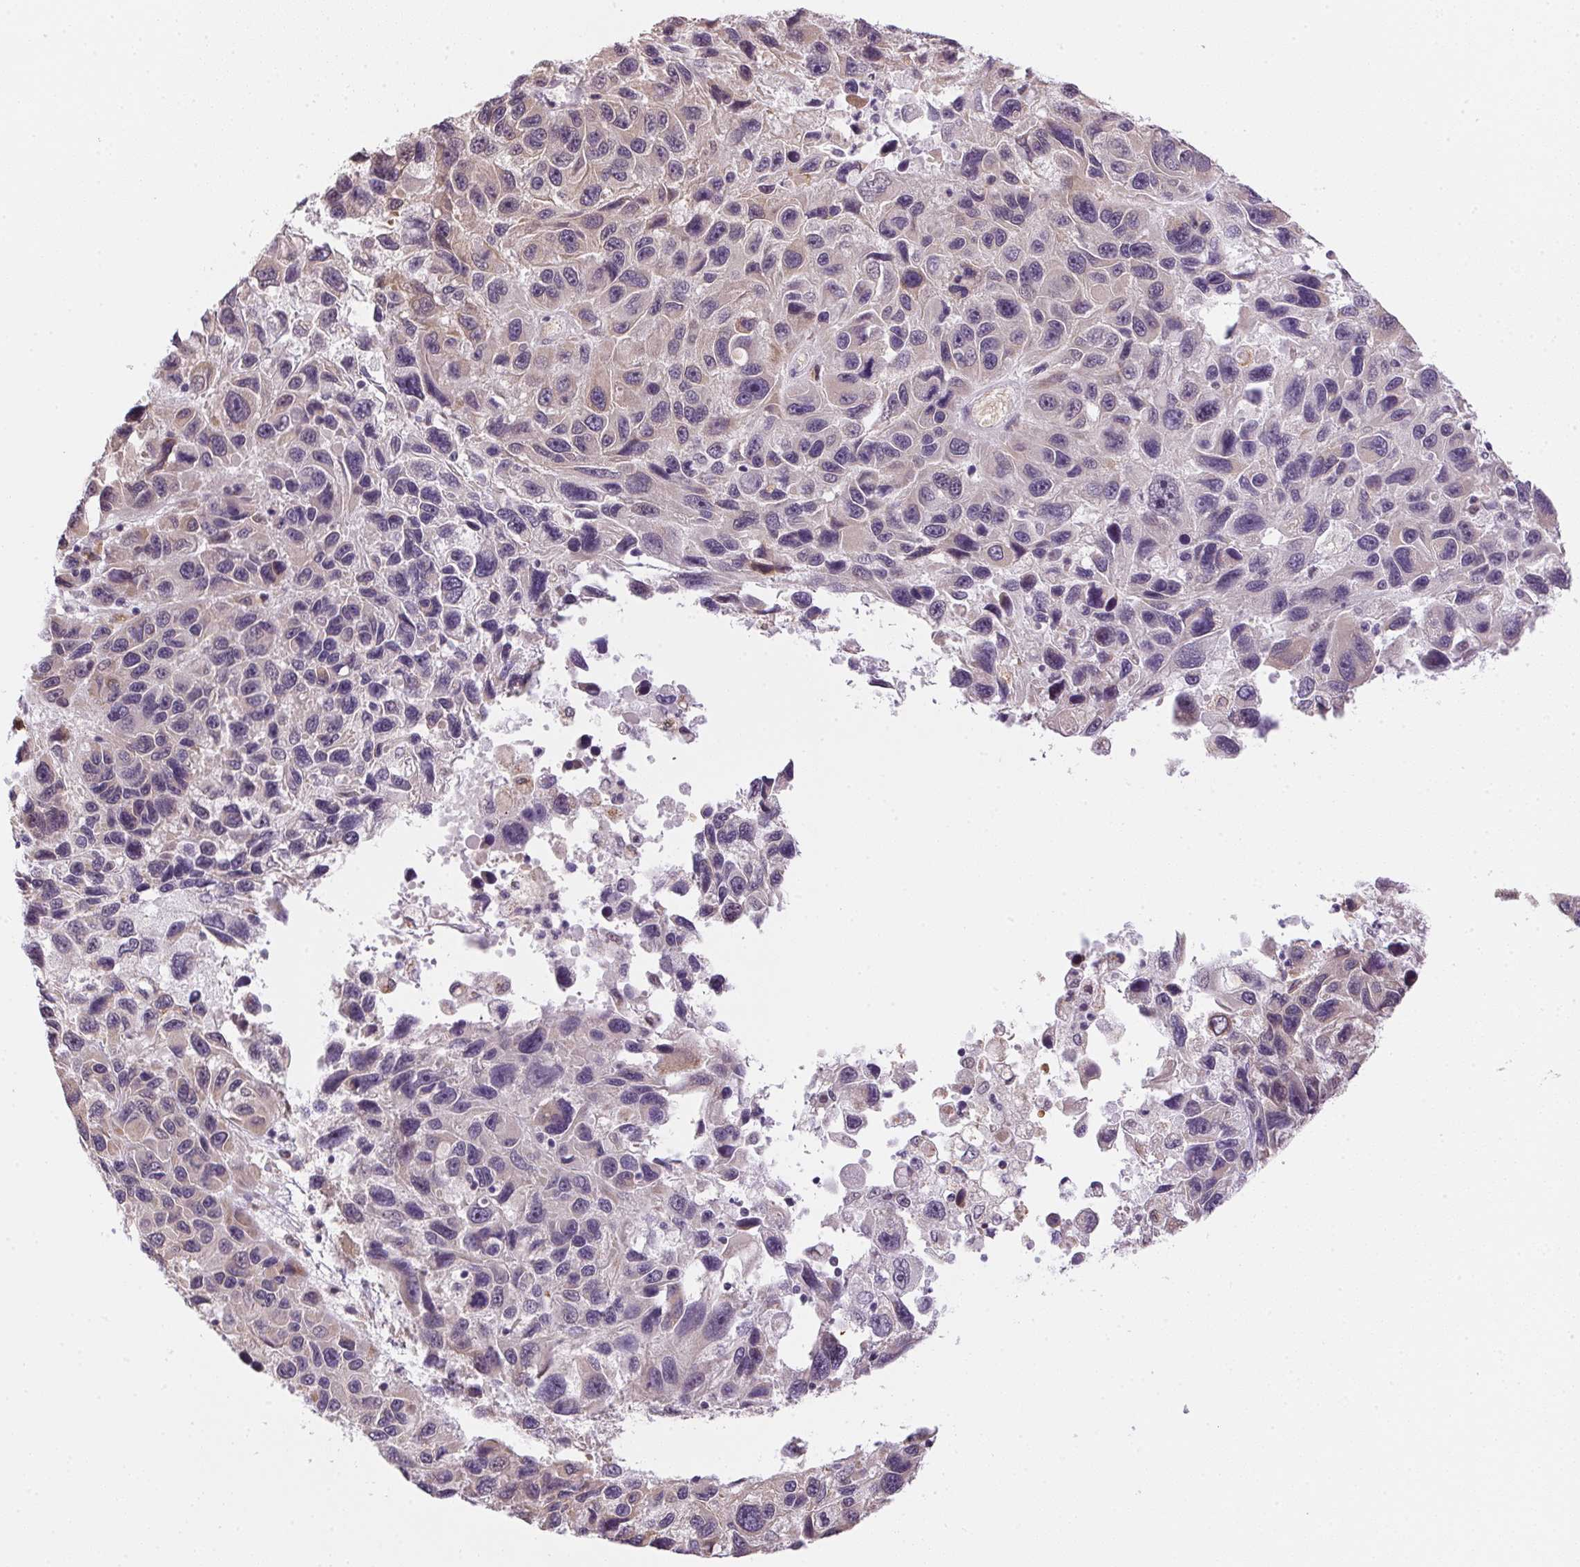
{"staining": {"intensity": "negative", "quantity": "none", "location": "none"}, "tissue": "melanoma", "cell_type": "Tumor cells", "image_type": "cancer", "snomed": [{"axis": "morphology", "description": "Malignant melanoma, NOS"}, {"axis": "topography", "description": "Skin"}], "caption": "DAB (3,3'-diaminobenzidine) immunohistochemical staining of malignant melanoma exhibits no significant staining in tumor cells.", "gene": "METTL13", "patient": {"sex": "male", "age": 53}}